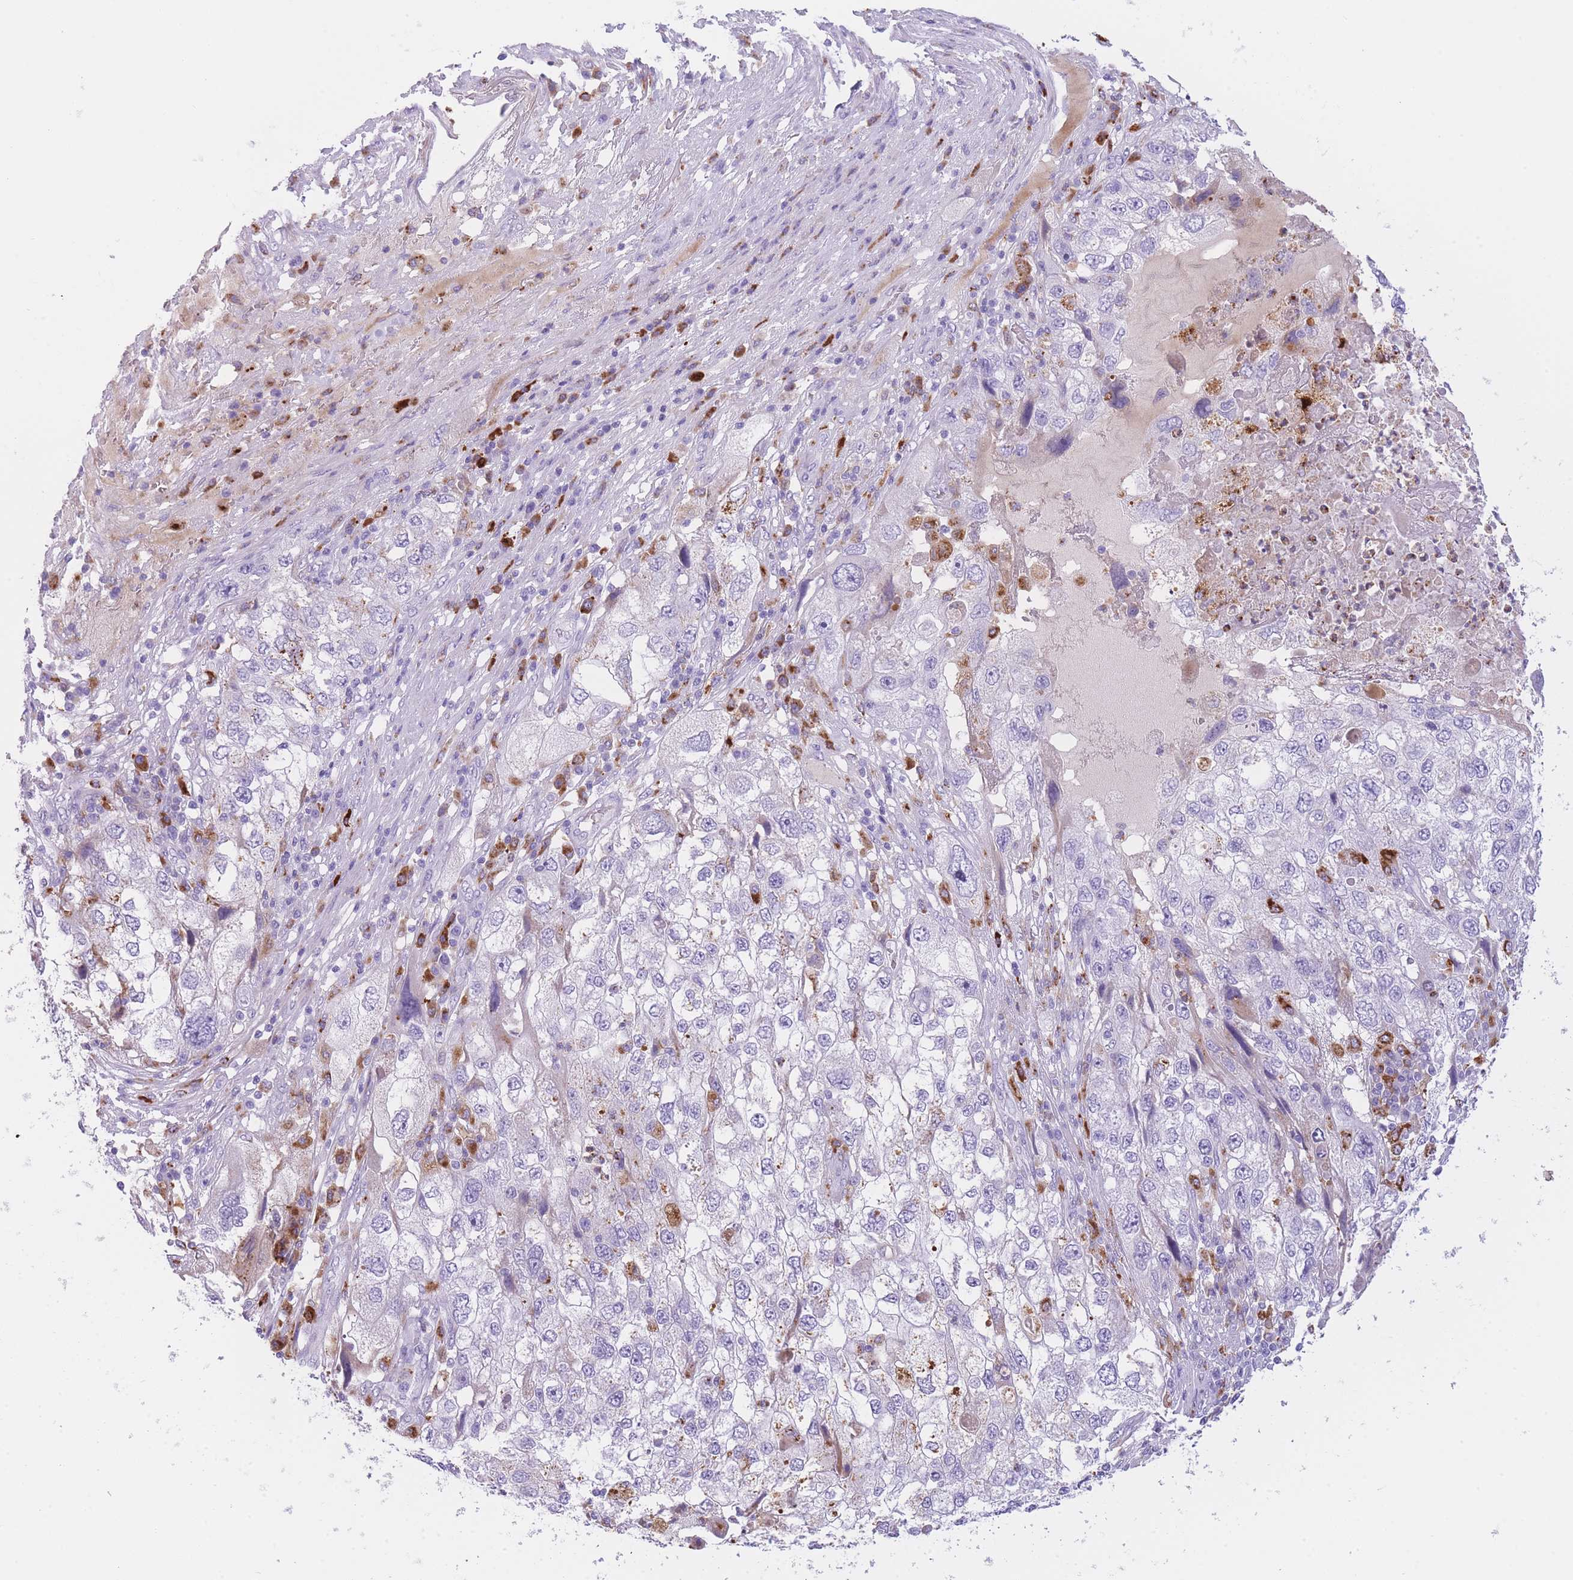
{"staining": {"intensity": "weak", "quantity": "<25%", "location": "cytoplasmic/membranous"}, "tissue": "endometrial cancer", "cell_type": "Tumor cells", "image_type": "cancer", "snomed": [{"axis": "morphology", "description": "Adenocarcinoma, NOS"}, {"axis": "topography", "description": "Endometrium"}], "caption": "Immunohistochemistry (IHC) image of endometrial cancer (adenocarcinoma) stained for a protein (brown), which reveals no positivity in tumor cells.", "gene": "PLBD1", "patient": {"sex": "female", "age": 49}}